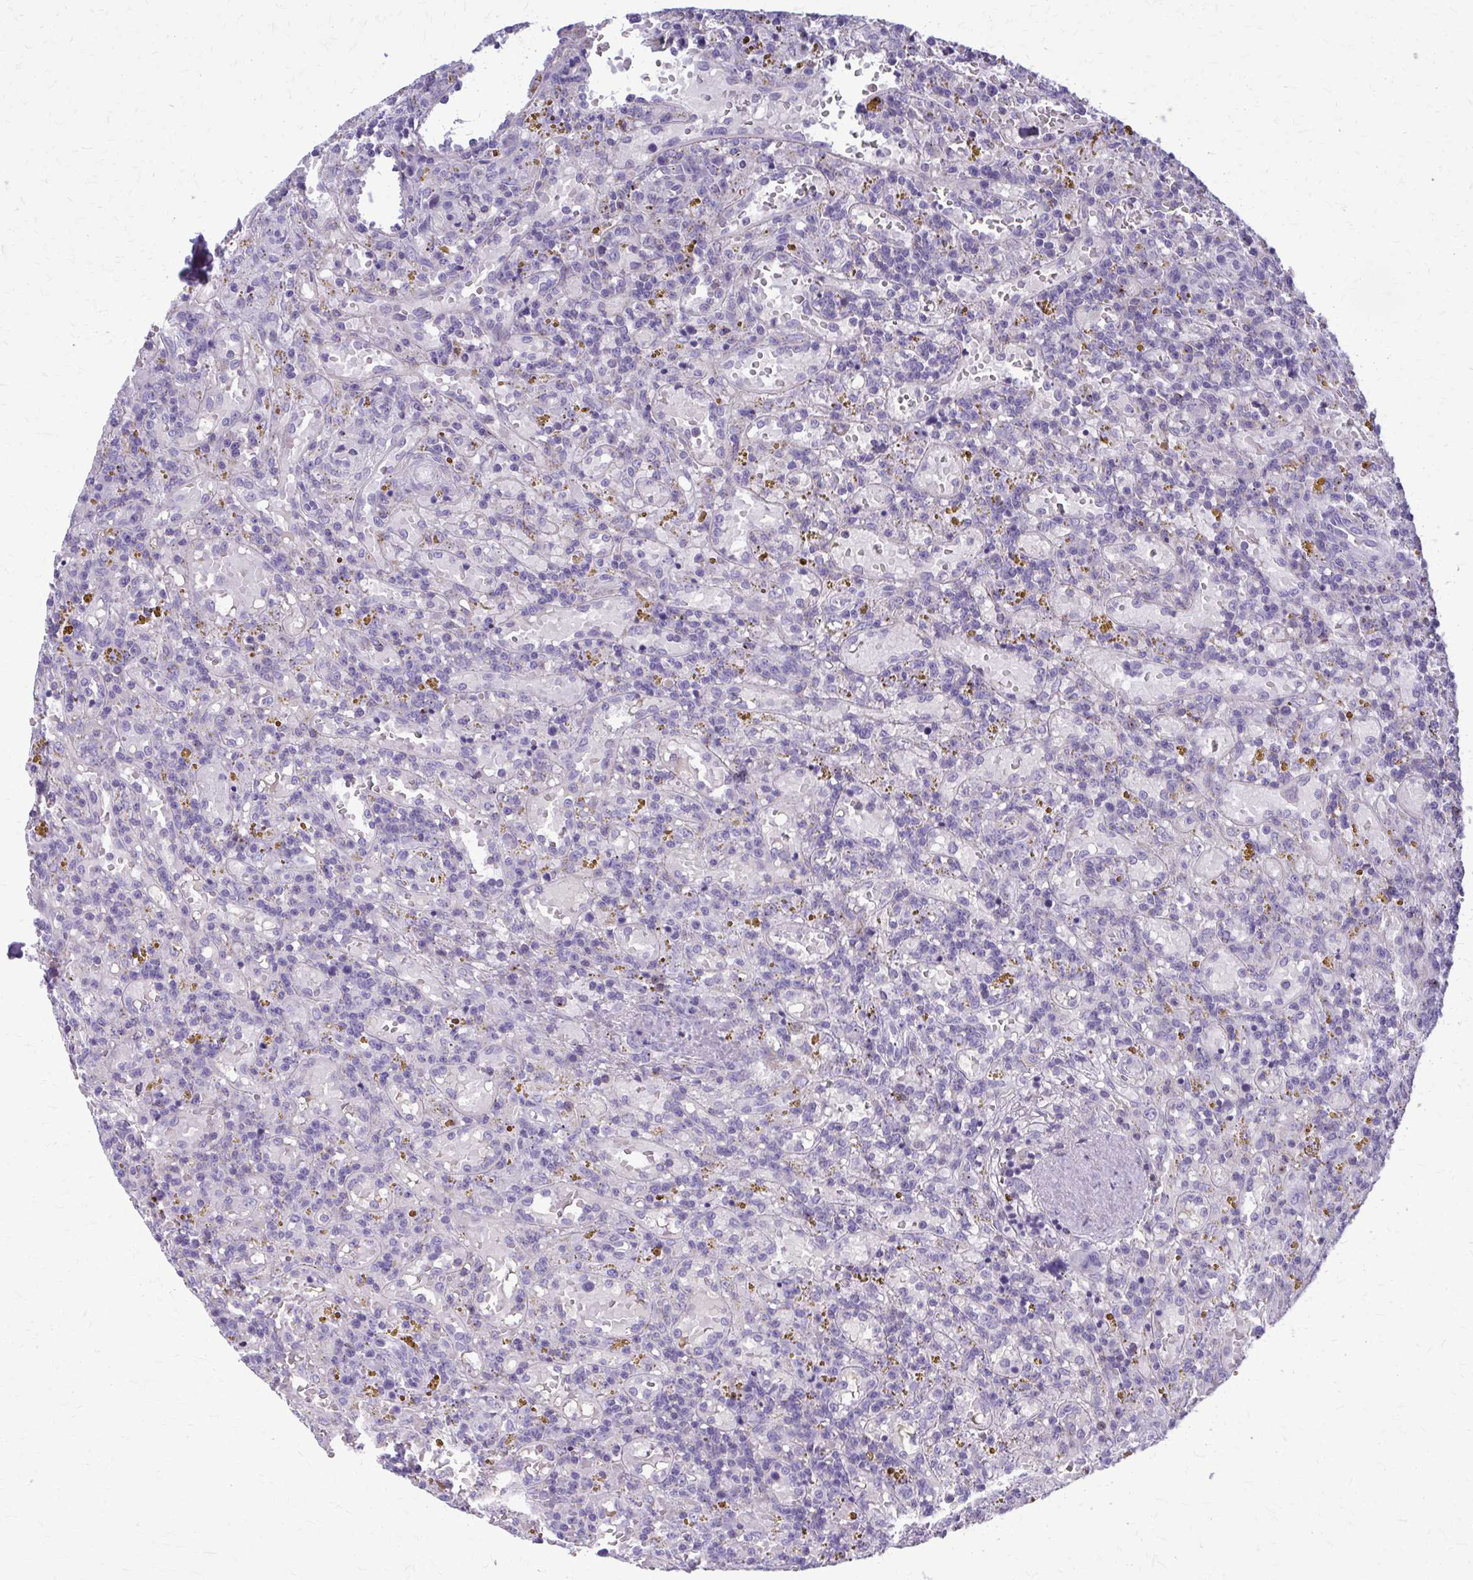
{"staining": {"intensity": "negative", "quantity": "none", "location": "none"}, "tissue": "lymphoma", "cell_type": "Tumor cells", "image_type": "cancer", "snomed": [{"axis": "morphology", "description": "Malignant lymphoma, non-Hodgkin's type, Low grade"}, {"axis": "topography", "description": "Spleen"}], "caption": "Immunohistochemistry (IHC) of human lymphoma reveals no staining in tumor cells. The staining is performed using DAB brown chromogen with nuclei counter-stained in using hematoxylin.", "gene": "PEDS1", "patient": {"sex": "female", "age": 65}}